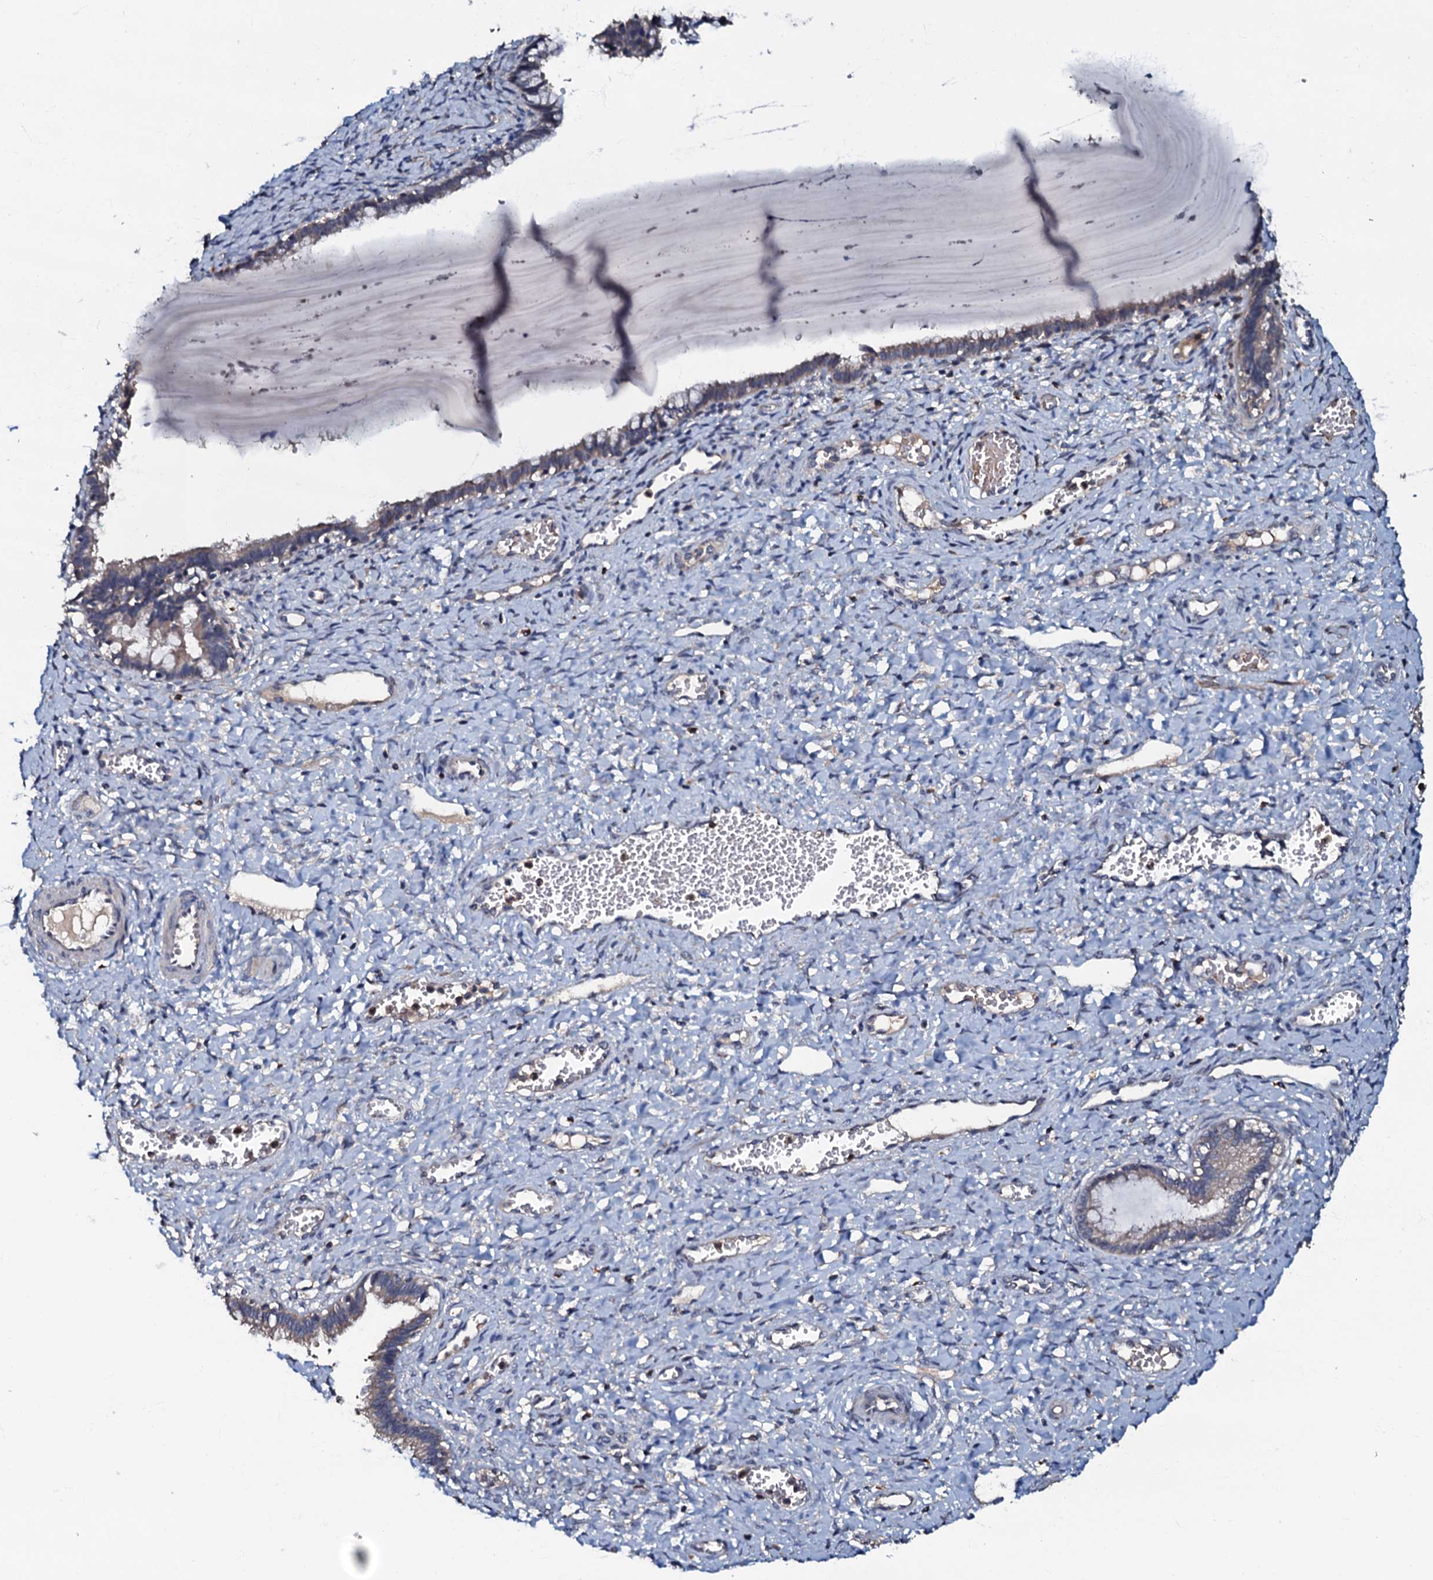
{"staining": {"intensity": "weak", "quantity": "25%-75%", "location": "cytoplasmic/membranous"}, "tissue": "cervix", "cell_type": "Glandular cells", "image_type": "normal", "snomed": [{"axis": "morphology", "description": "Normal tissue, NOS"}, {"axis": "morphology", "description": "Adenocarcinoma, NOS"}, {"axis": "topography", "description": "Cervix"}], "caption": "DAB immunohistochemical staining of unremarkable cervix demonstrates weak cytoplasmic/membranous protein positivity in approximately 25%-75% of glandular cells. (DAB (3,3'-diaminobenzidine) IHC, brown staining for protein, blue staining for nuclei).", "gene": "CPNE2", "patient": {"sex": "female", "age": 29}}